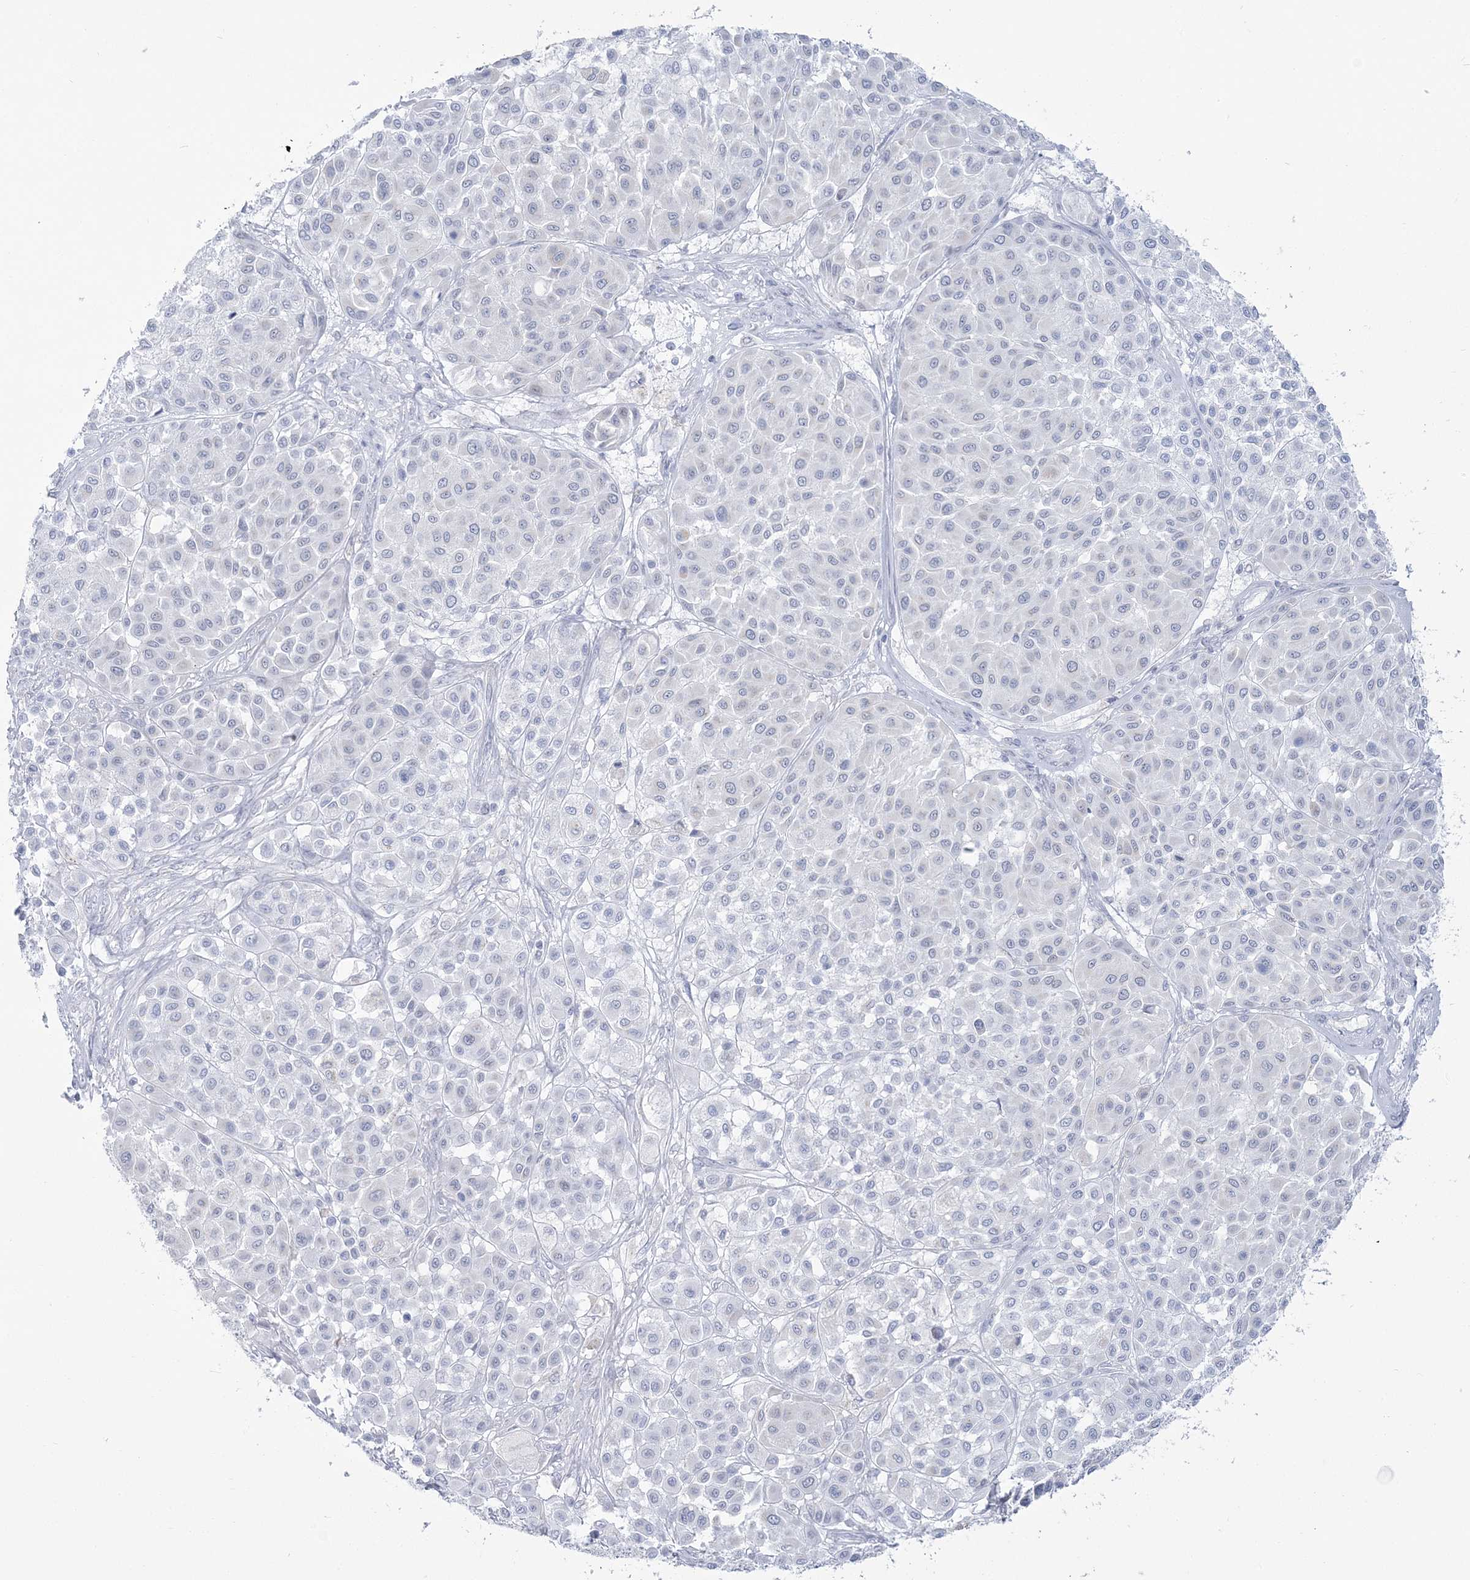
{"staining": {"intensity": "negative", "quantity": "none", "location": "none"}, "tissue": "melanoma", "cell_type": "Tumor cells", "image_type": "cancer", "snomed": [{"axis": "morphology", "description": "Malignant melanoma, Metastatic site"}, {"axis": "topography", "description": "Soft tissue"}], "caption": "IHC histopathology image of neoplastic tissue: human malignant melanoma (metastatic site) stained with DAB demonstrates no significant protein staining in tumor cells.", "gene": "ZNF843", "patient": {"sex": "male", "age": 41}}